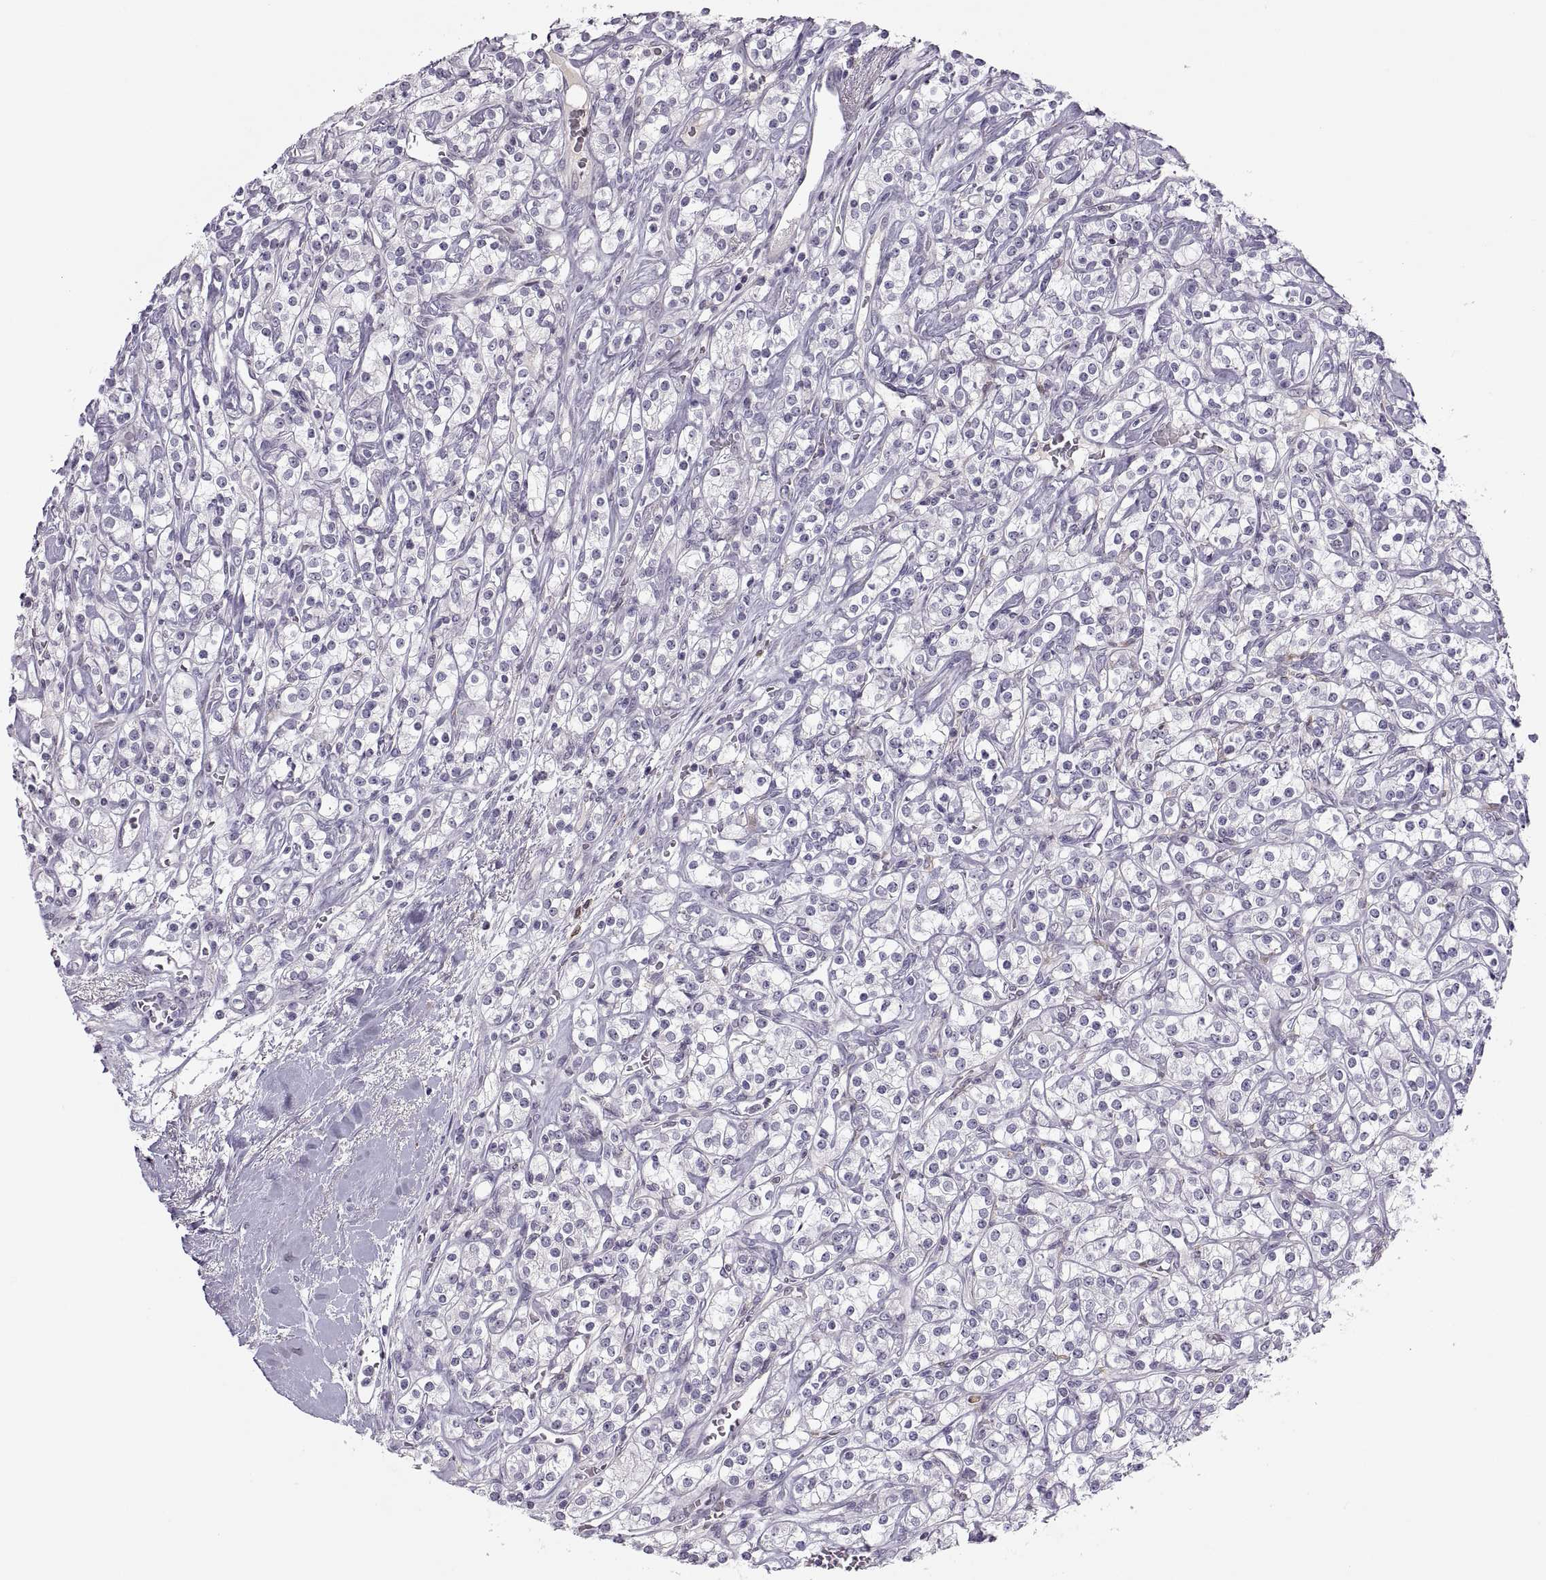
{"staining": {"intensity": "negative", "quantity": "none", "location": "none"}, "tissue": "renal cancer", "cell_type": "Tumor cells", "image_type": "cancer", "snomed": [{"axis": "morphology", "description": "Adenocarcinoma, NOS"}, {"axis": "topography", "description": "Kidney"}], "caption": "Adenocarcinoma (renal) was stained to show a protein in brown. There is no significant positivity in tumor cells.", "gene": "CHCT1", "patient": {"sex": "male", "age": 77}}